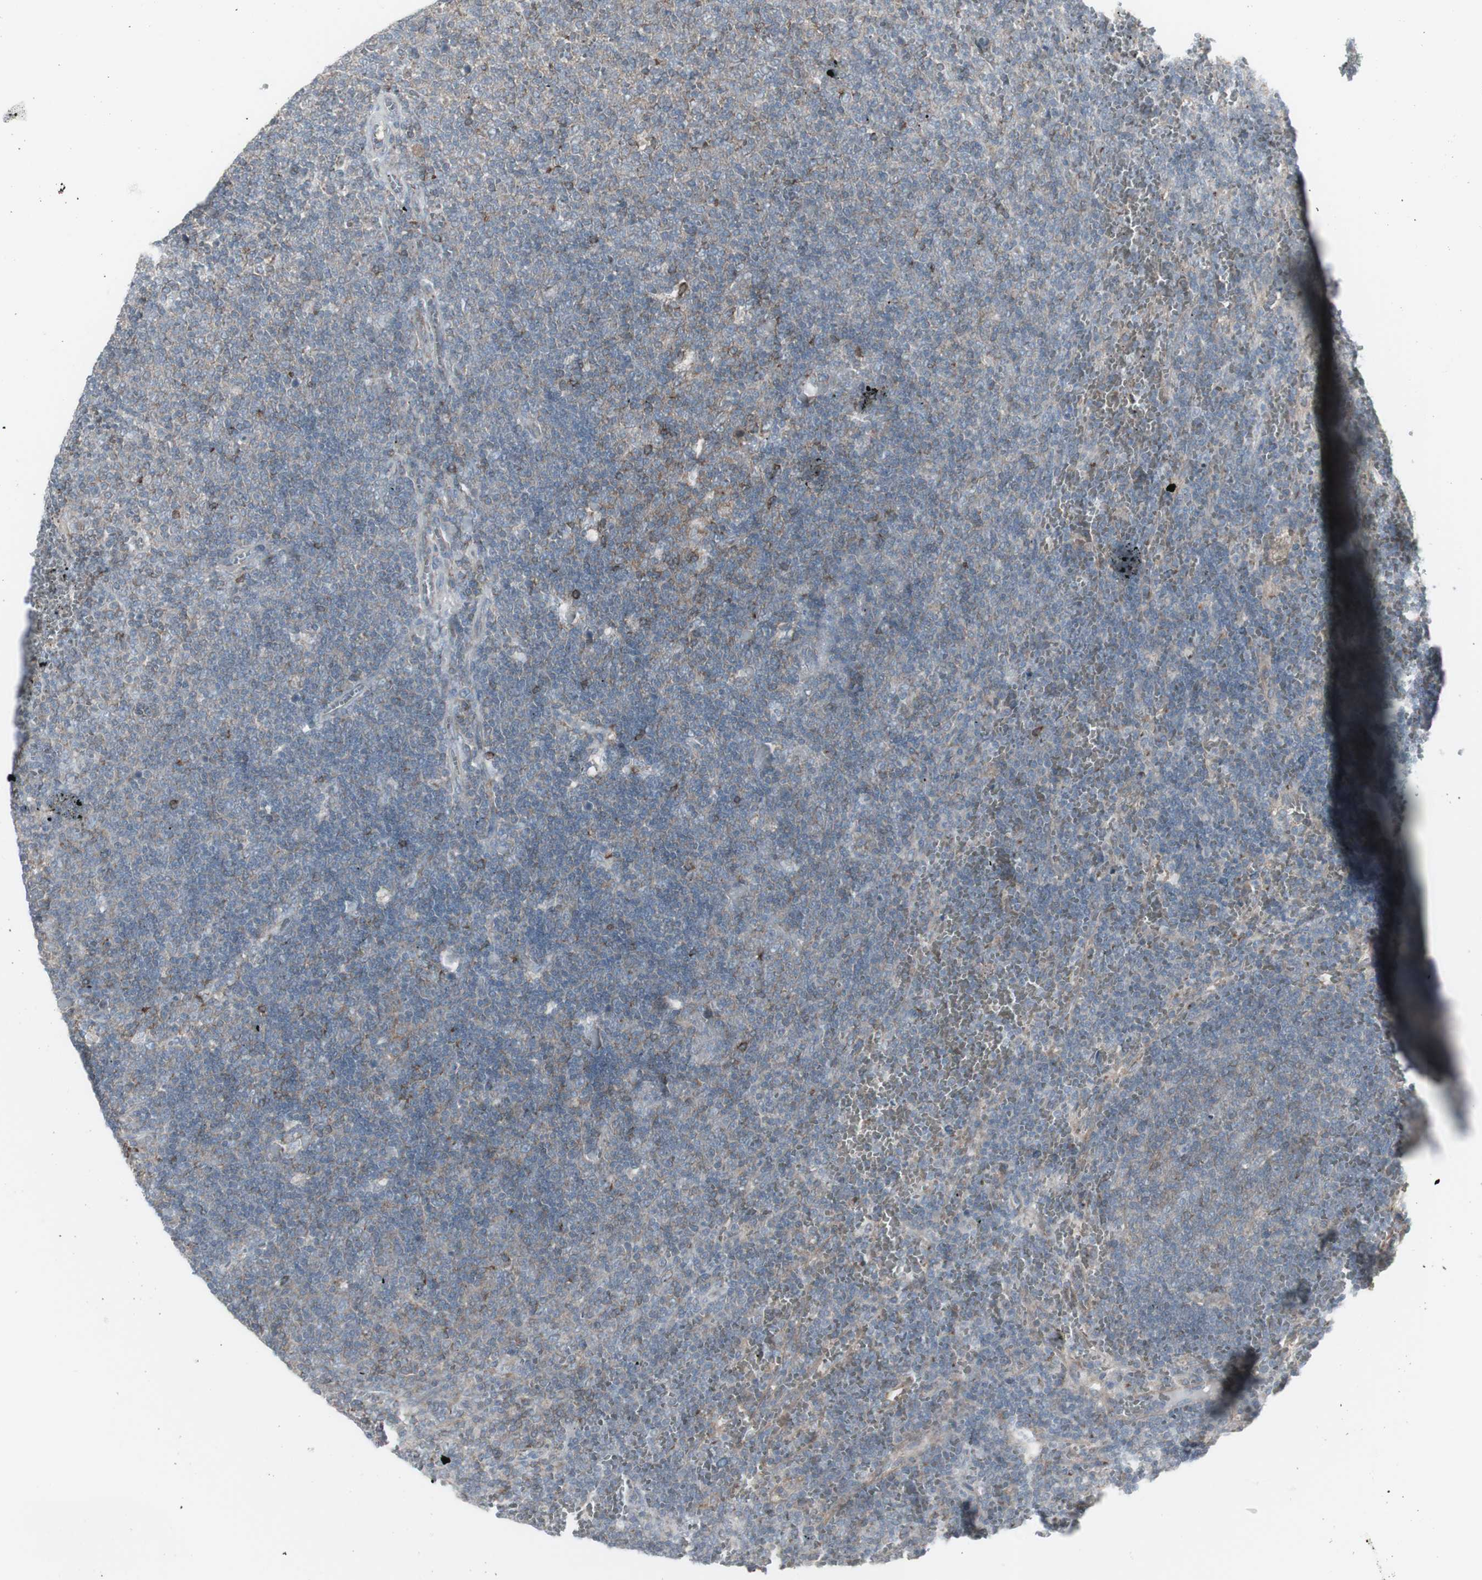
{"staining": {"intensity": "negative", "quantity": "none", "location": "none"}, "tissue": "lymphoma", "cell_type": "Tumor cells", "image_type": "cancer", "snomed": [{"axis": "morphology", "description": "Malignant lymphoma, non-Hodgkin's type, Low grade"}, {"axis": "topography", "description": "Spleen"}], "caption": "Immunohistochemical staining of lymphoma displays no significant staining in tumor cells.", "gene": "GALNT6", "patient": {"sex": "female", "age": 50}}